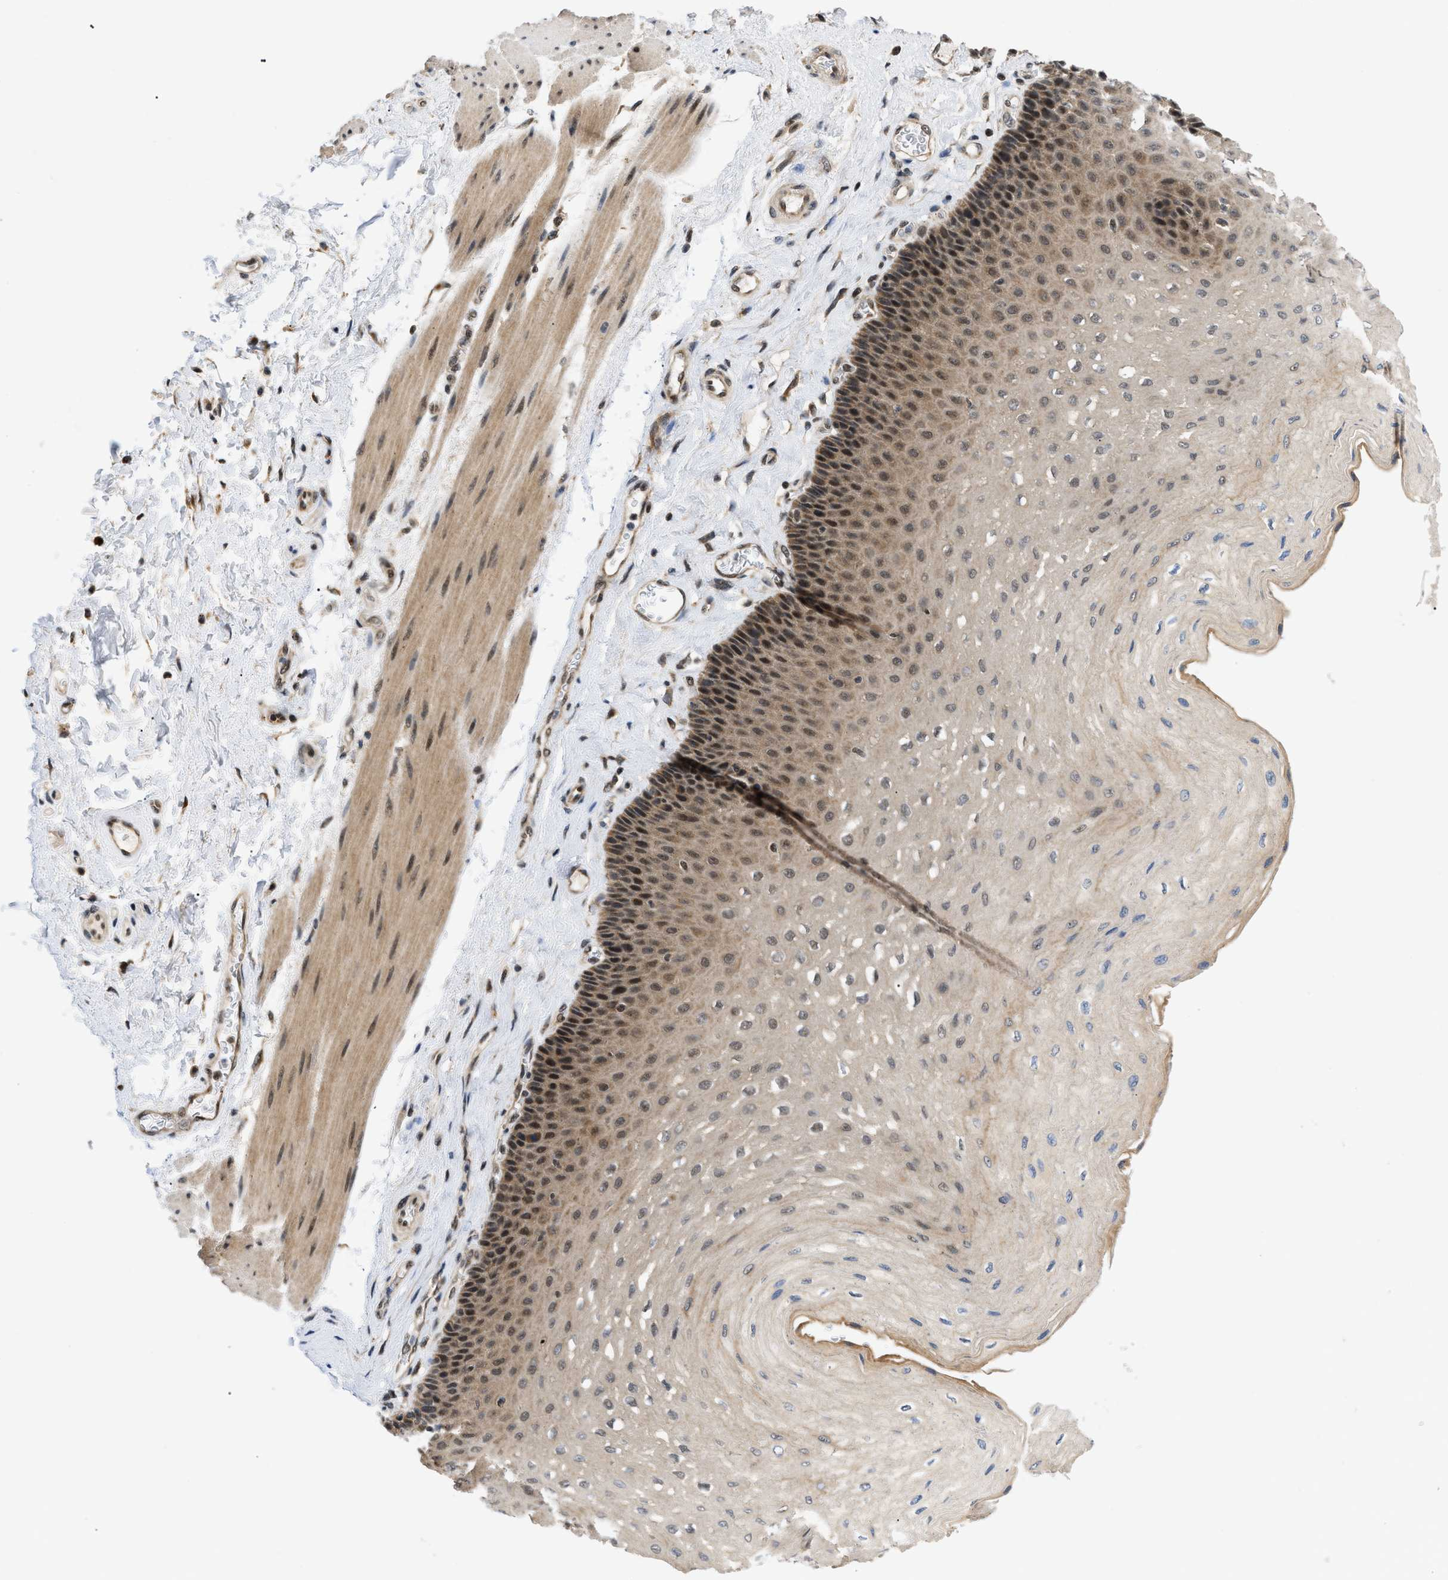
{"staining": {"intensity": "moderate", "quantity": ">75%", "location": "cytoplasmic/membranous,nuclear"}, "tissue": "esophagus", "cell_type": "Squamous epithelial cells", "image_type": "normal", "snomed": [{"axis": "morphology", "description": "Normal tissue, NOS"}, {"axis": "topography", "description": "Esophagus"}], "caption": "IHC image of normal esophagus stained for a protein (brown), which displays medium levels of moderate cytoplasmic/membranous,nuclear staining in approximately >75% of squamous epithelial cells.", "gene": "ZBTB11", "patient": {"sex": "female", "age": 72}}